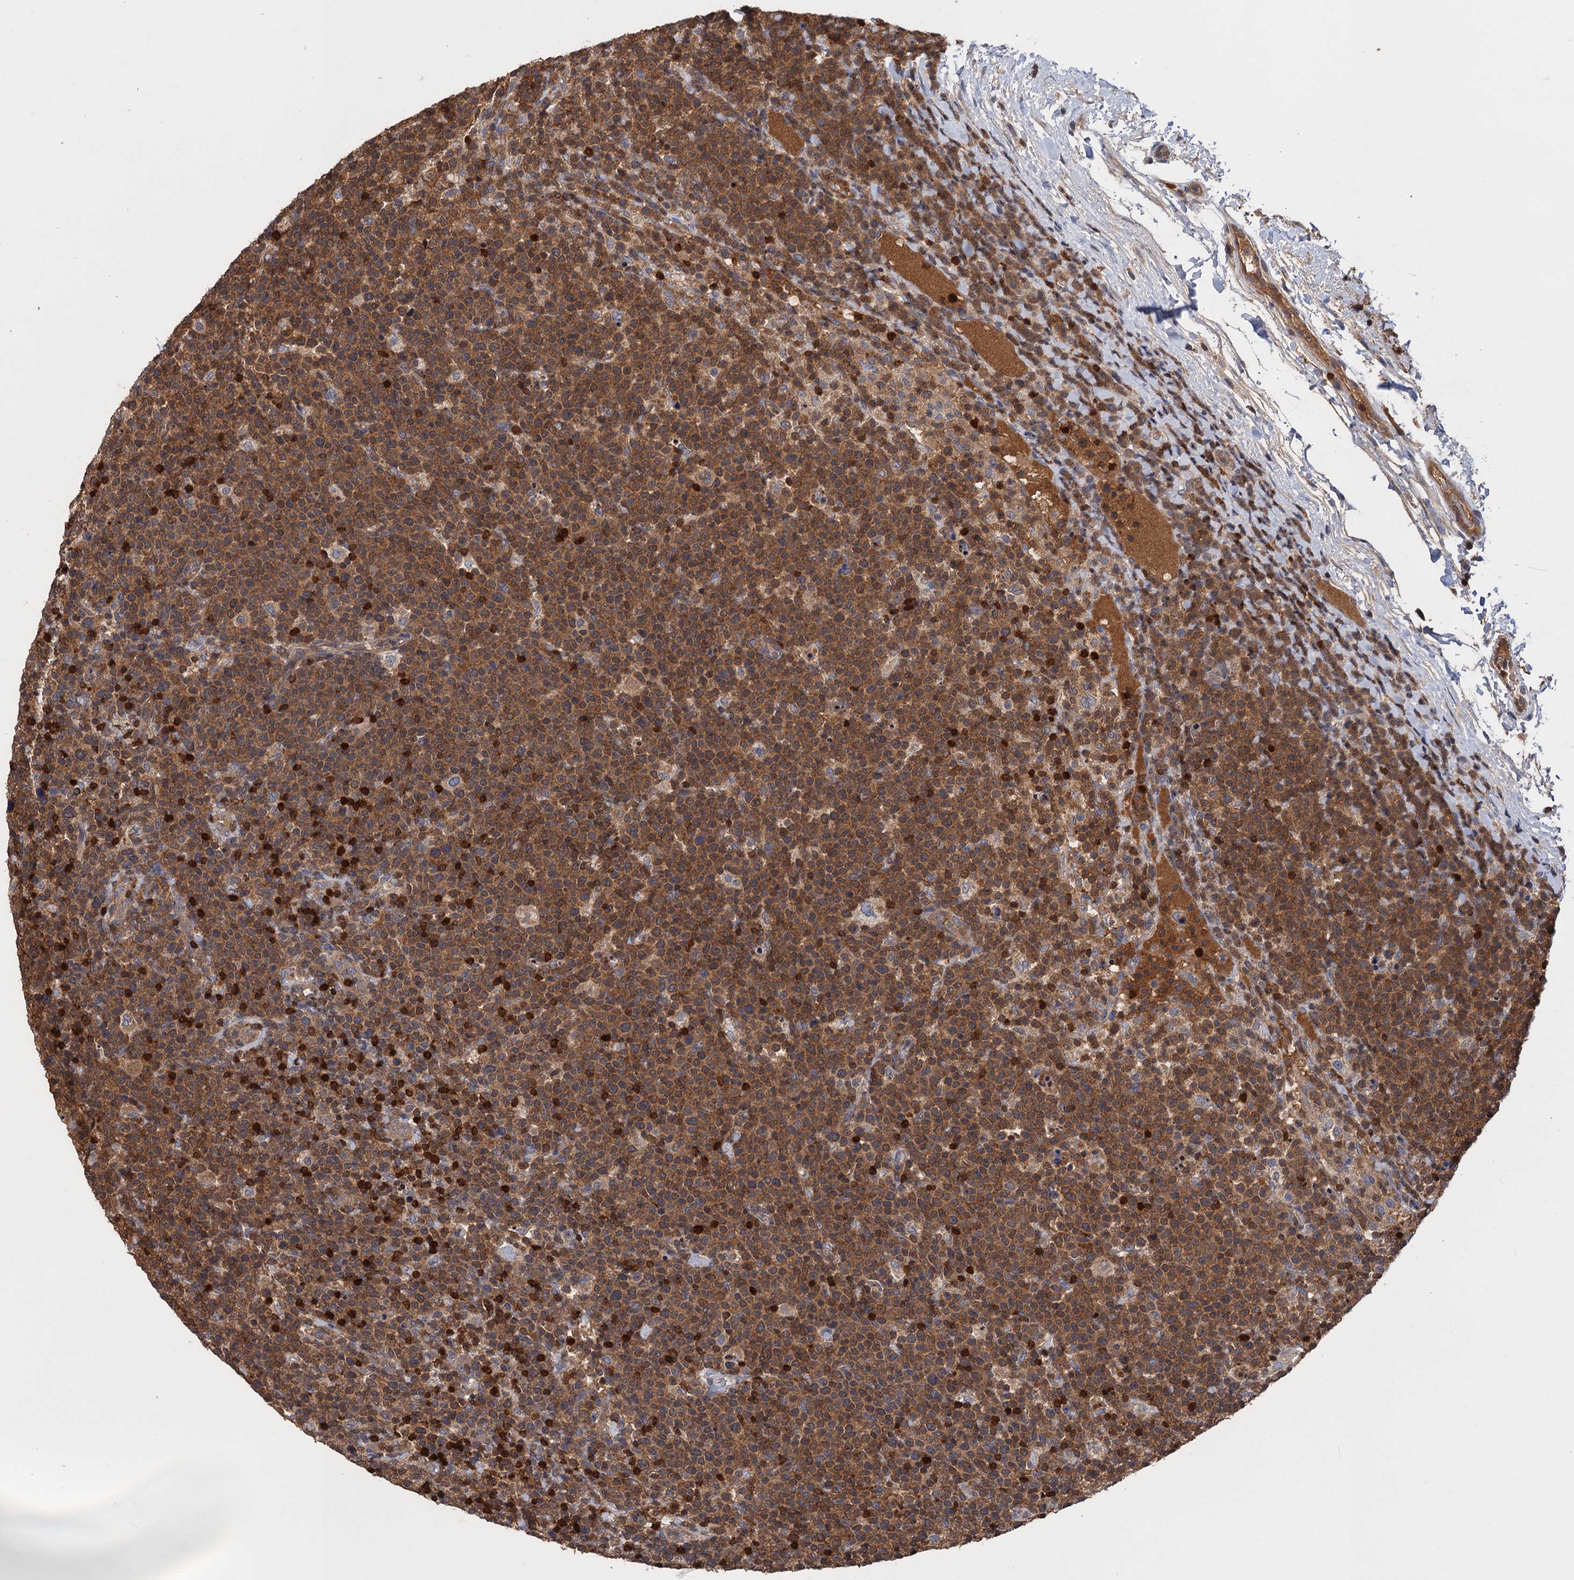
{"staining": {"intensity": "moderate", "quantity": ">75%", "location": "cytoplasmic/membranous"}, "tissue": "lymphoma", "cell_type": "Tumor cells", "image_type": "cancer", "snomed": [{"axis": "morphology", "description": "Malignant lymphoma, non-Hodgkin's type, High grade"}, {"axis": "topography", "description": "Lymph node"}], "caption": "The micrograph reveals immunohistochemical staining of lymphoma. There is moderate cytoplasmic/membranous staining is seen in about >75% of tumor cells. (Brightfield microscopy of DAB IHC at high magnification).", "gene": "DGKA", "patient": {"sex": "male", "age": 61}}